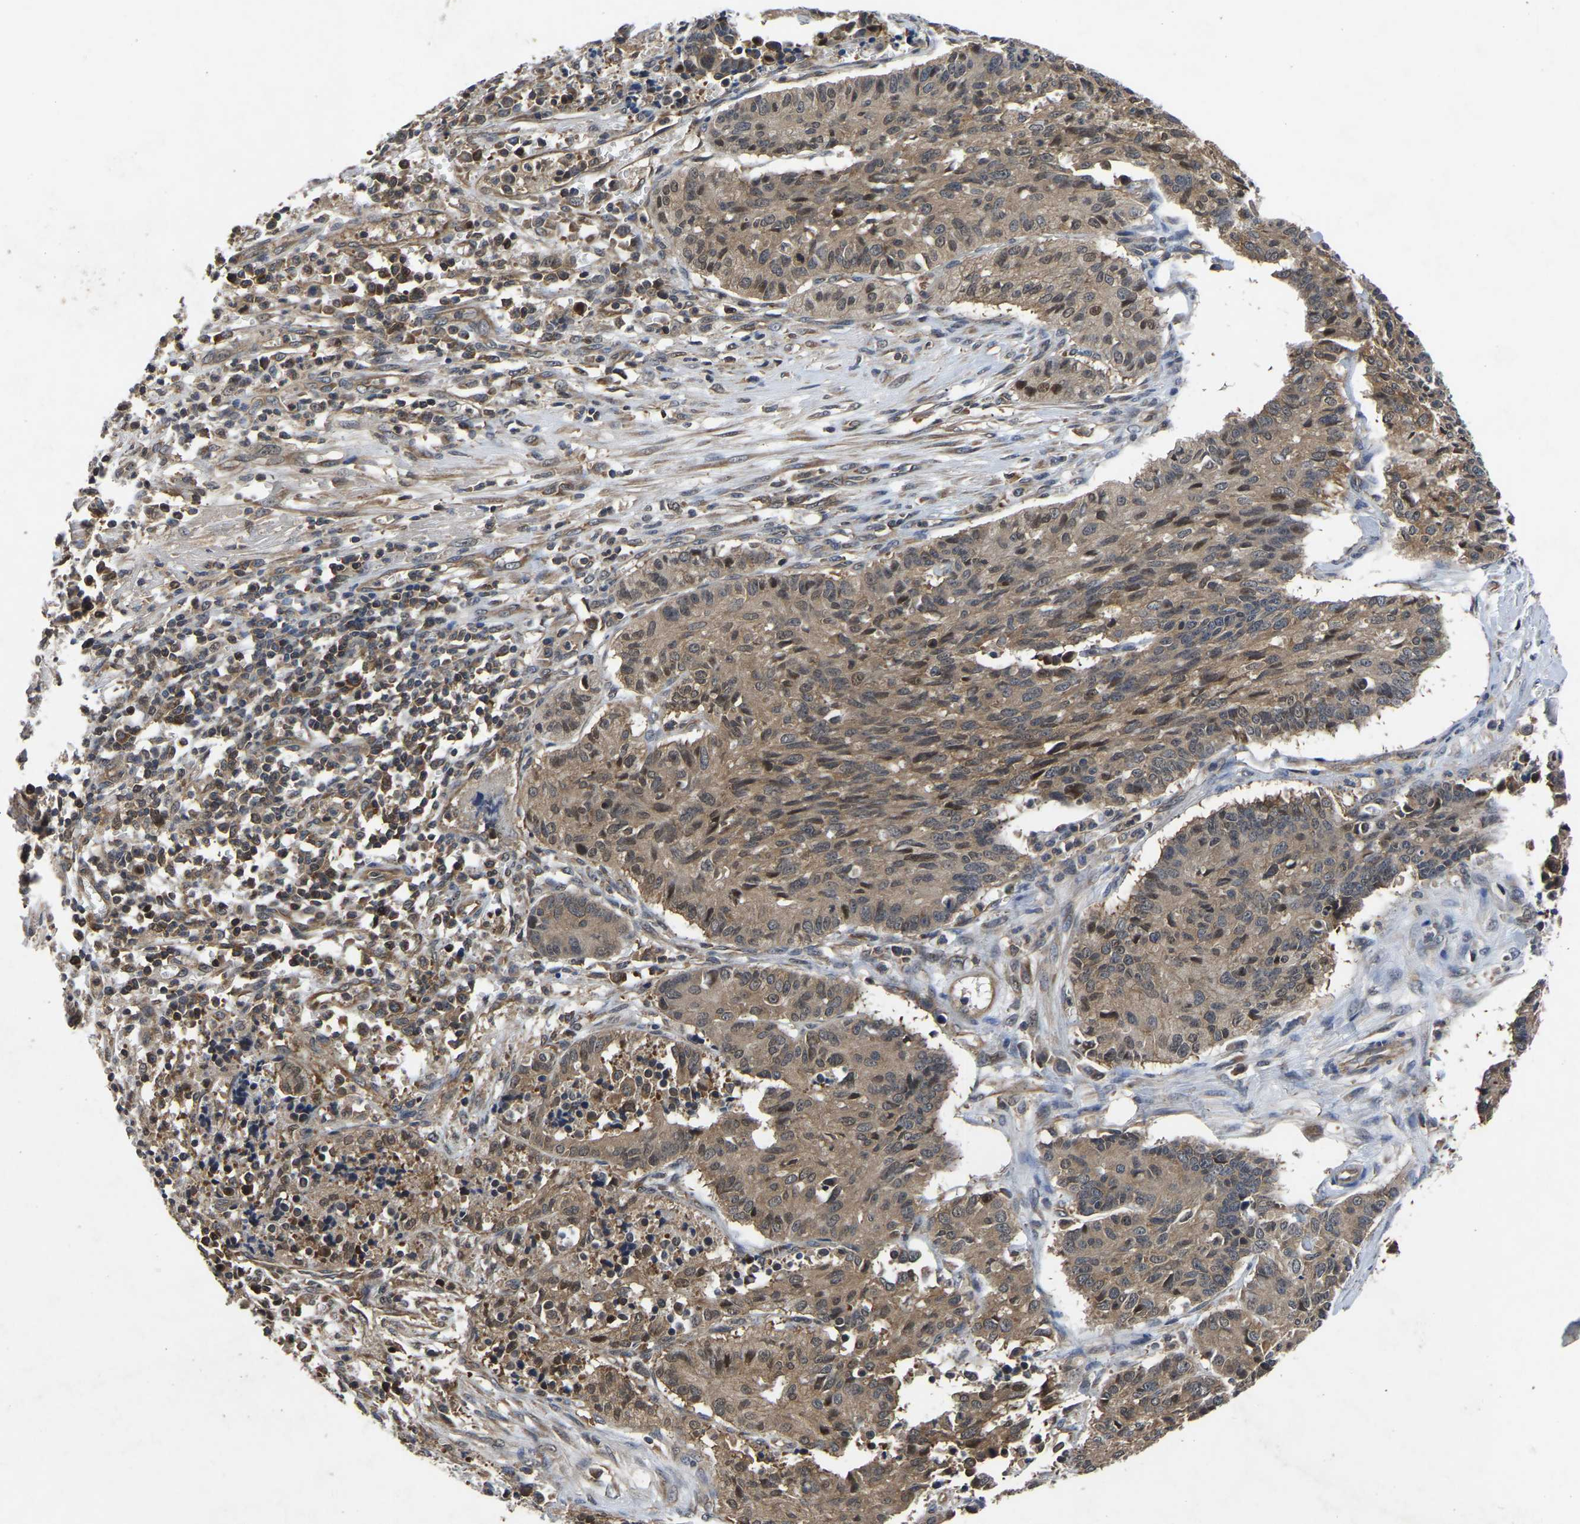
{"staining": {"intensity": "moderate", "quantity": ">75%", "location": "cytoplasmic/membranous"}, "tissue": "cervical cancer", "cell_type": "Tumor cells", "image_type": "cancer", "snomed": [{"axis": "morphology", "description": "Squamous cell carcinoma, NOS"}, {"axis": "topography", "description": "Cervix"}], "caption": "The immunohistochemical stain labels moderate cytoplasmic/membranous expression in tumor cells of cervical squamous cell carcinoma tissue.", "gene": "FGD5", "patient": {"sex": "female", "age": 35}}